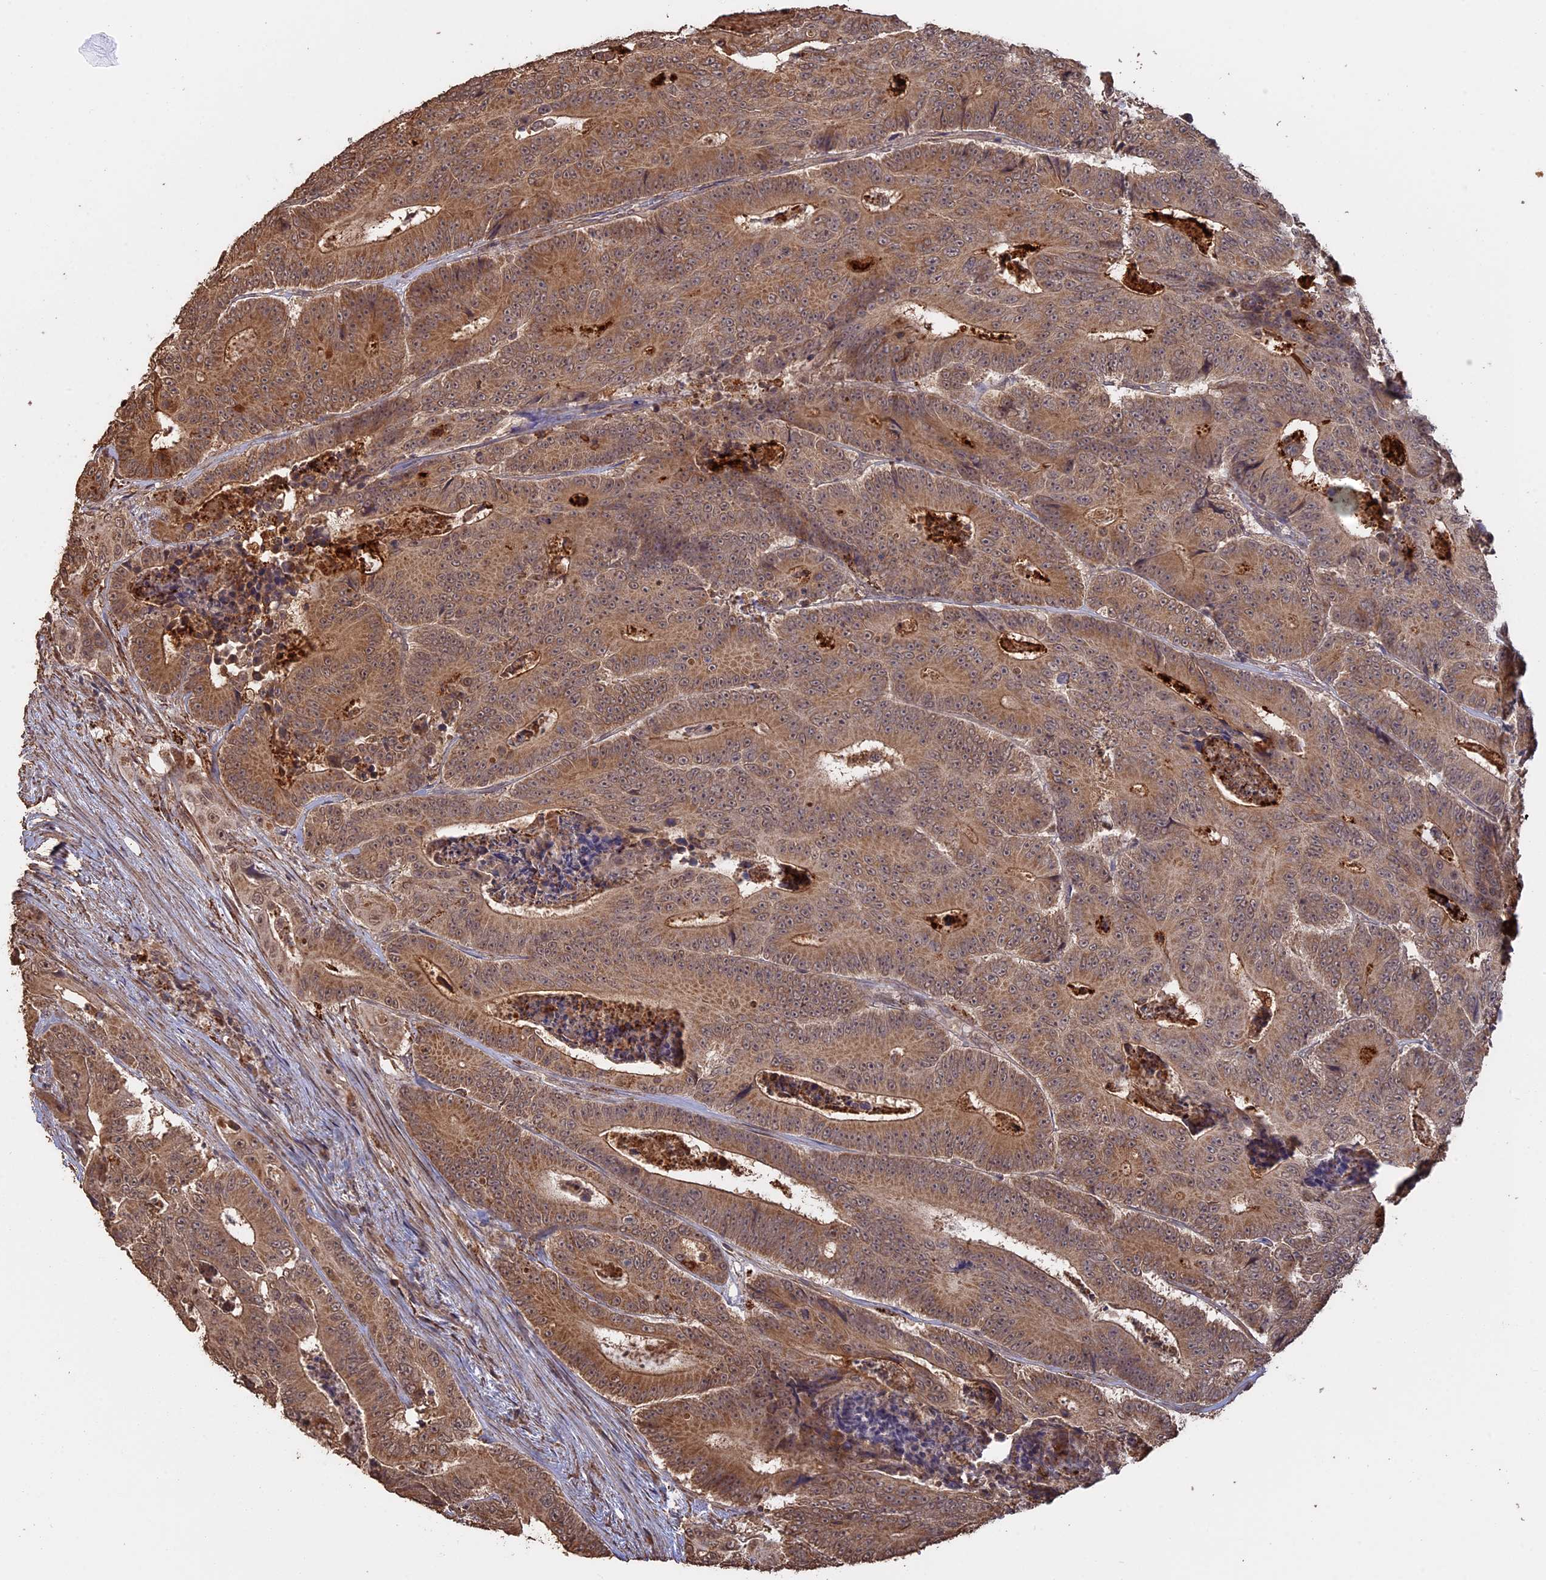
{"staining": {"intensity": "moderate", "quantity": ">75%", "location": "cytoplasmic/membranous"}, "tissue": "colorectal cancer", "cell_type": "Tumor cells", "image_type": "cancer", "snomed": [{"axis": "morphology", "description": "Adenocarcinoma, NOS"}, {"axis": "topography", "description": "Colon"}], "caption": "A high-resolution image shows IHC staining of colorectal cancer (adenocarcinoma), which displays moderate cytoplasmic/membranous staining in about >75% of tumor cells.", "gene": "FAM210B", "patient": {"sex": "male", "age": 83}}